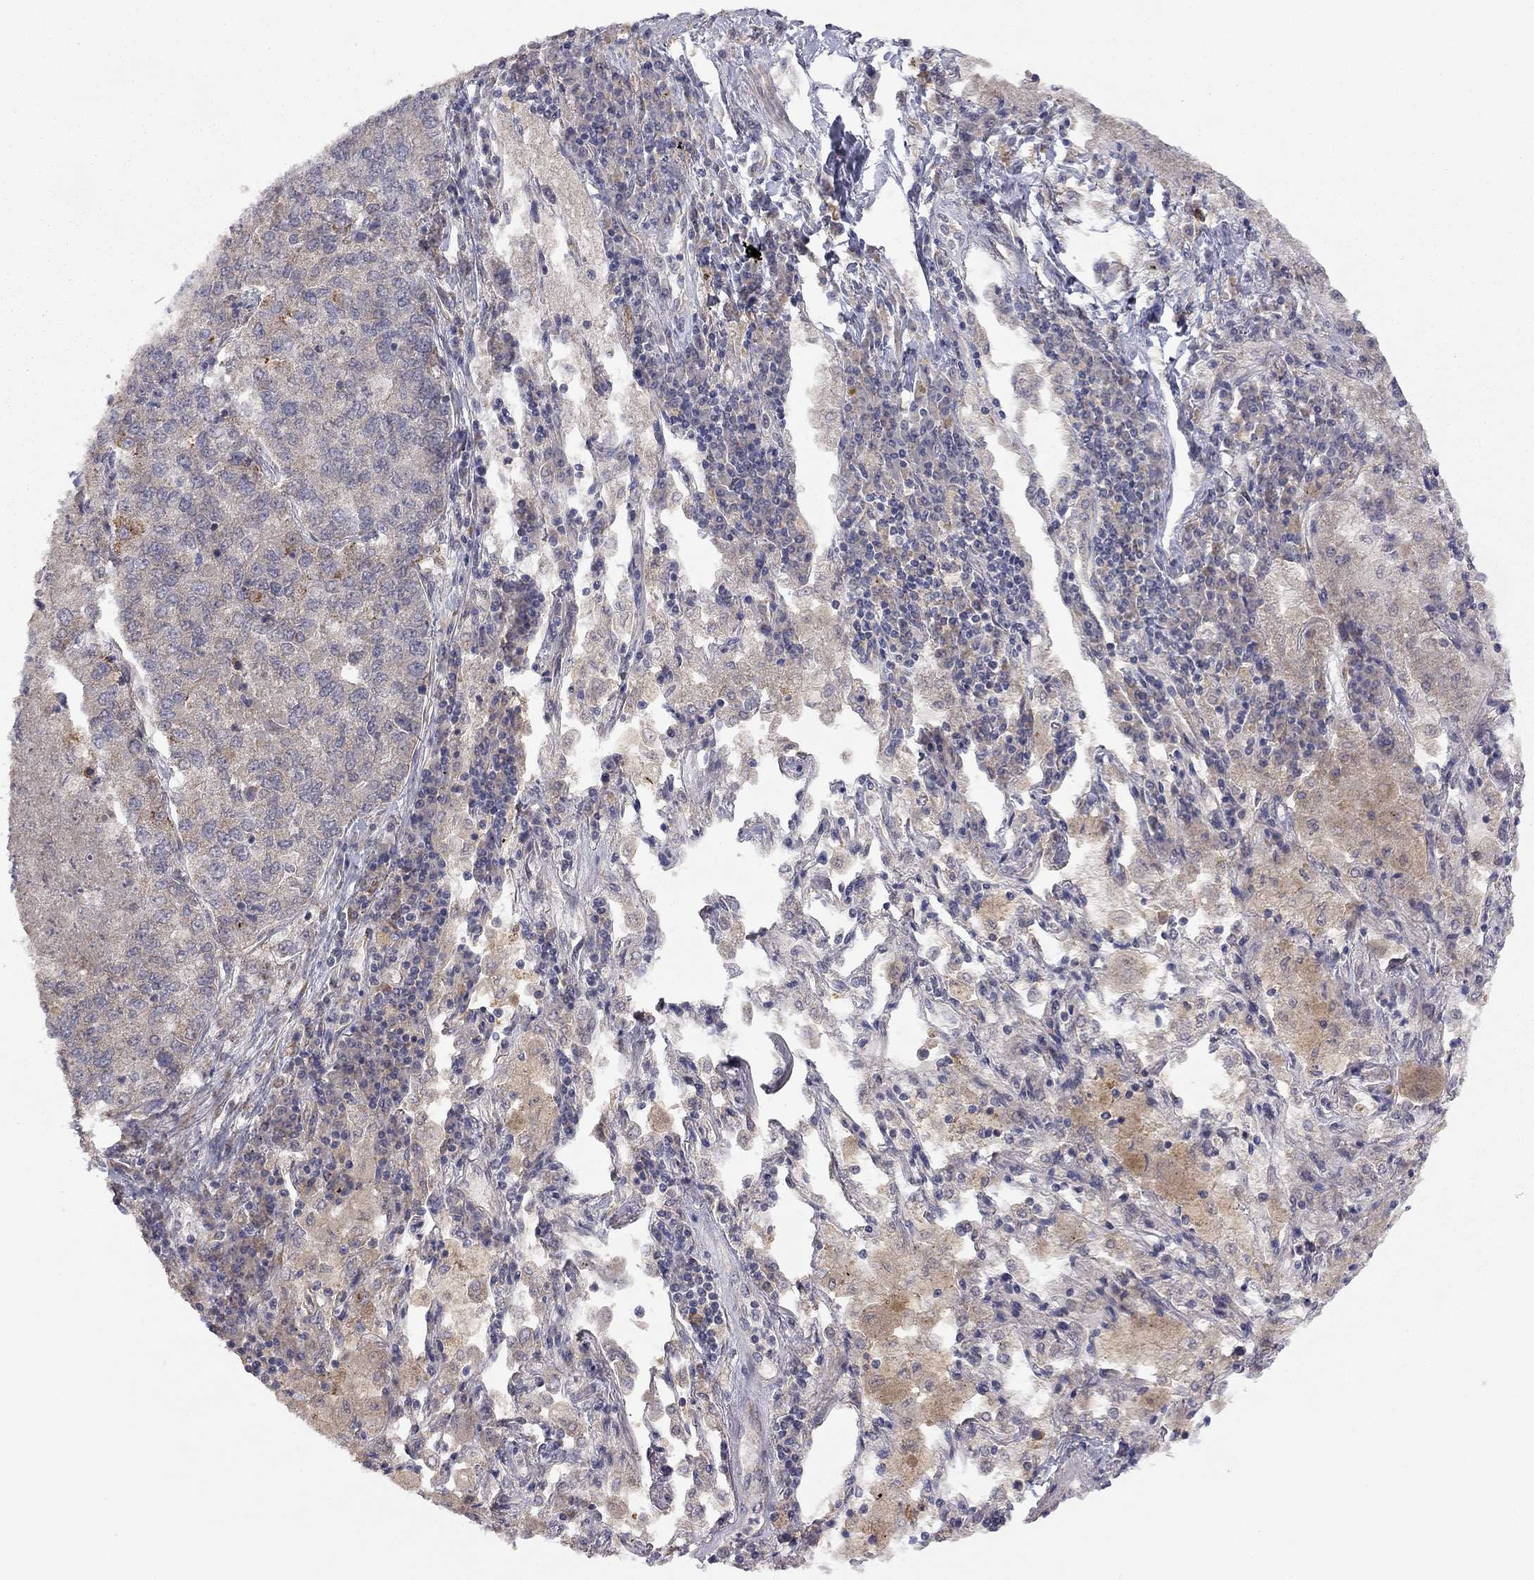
{"staining": {"intensity": "moderate", "quantity": "<25%", "location": "cytoplasmic/membranous"}, "tissue": "lung cancer", "cell_type": "Tumor cells", "image_type": "cancer", "snomed": [{"axis": "morphology", "description": "Adenocarcinoma, NOS"}, {"axis": "topography", "description": "Lung"}], "caption": "This is an image of immunohistochemistry (IHC) staining of lung adenocarcinoma, which shows moderate positivity in the cytoplasmic/membranous of tumor cells.", "gene": "EXOC3L2", "patient": {"sex": "male", "age": 49}}